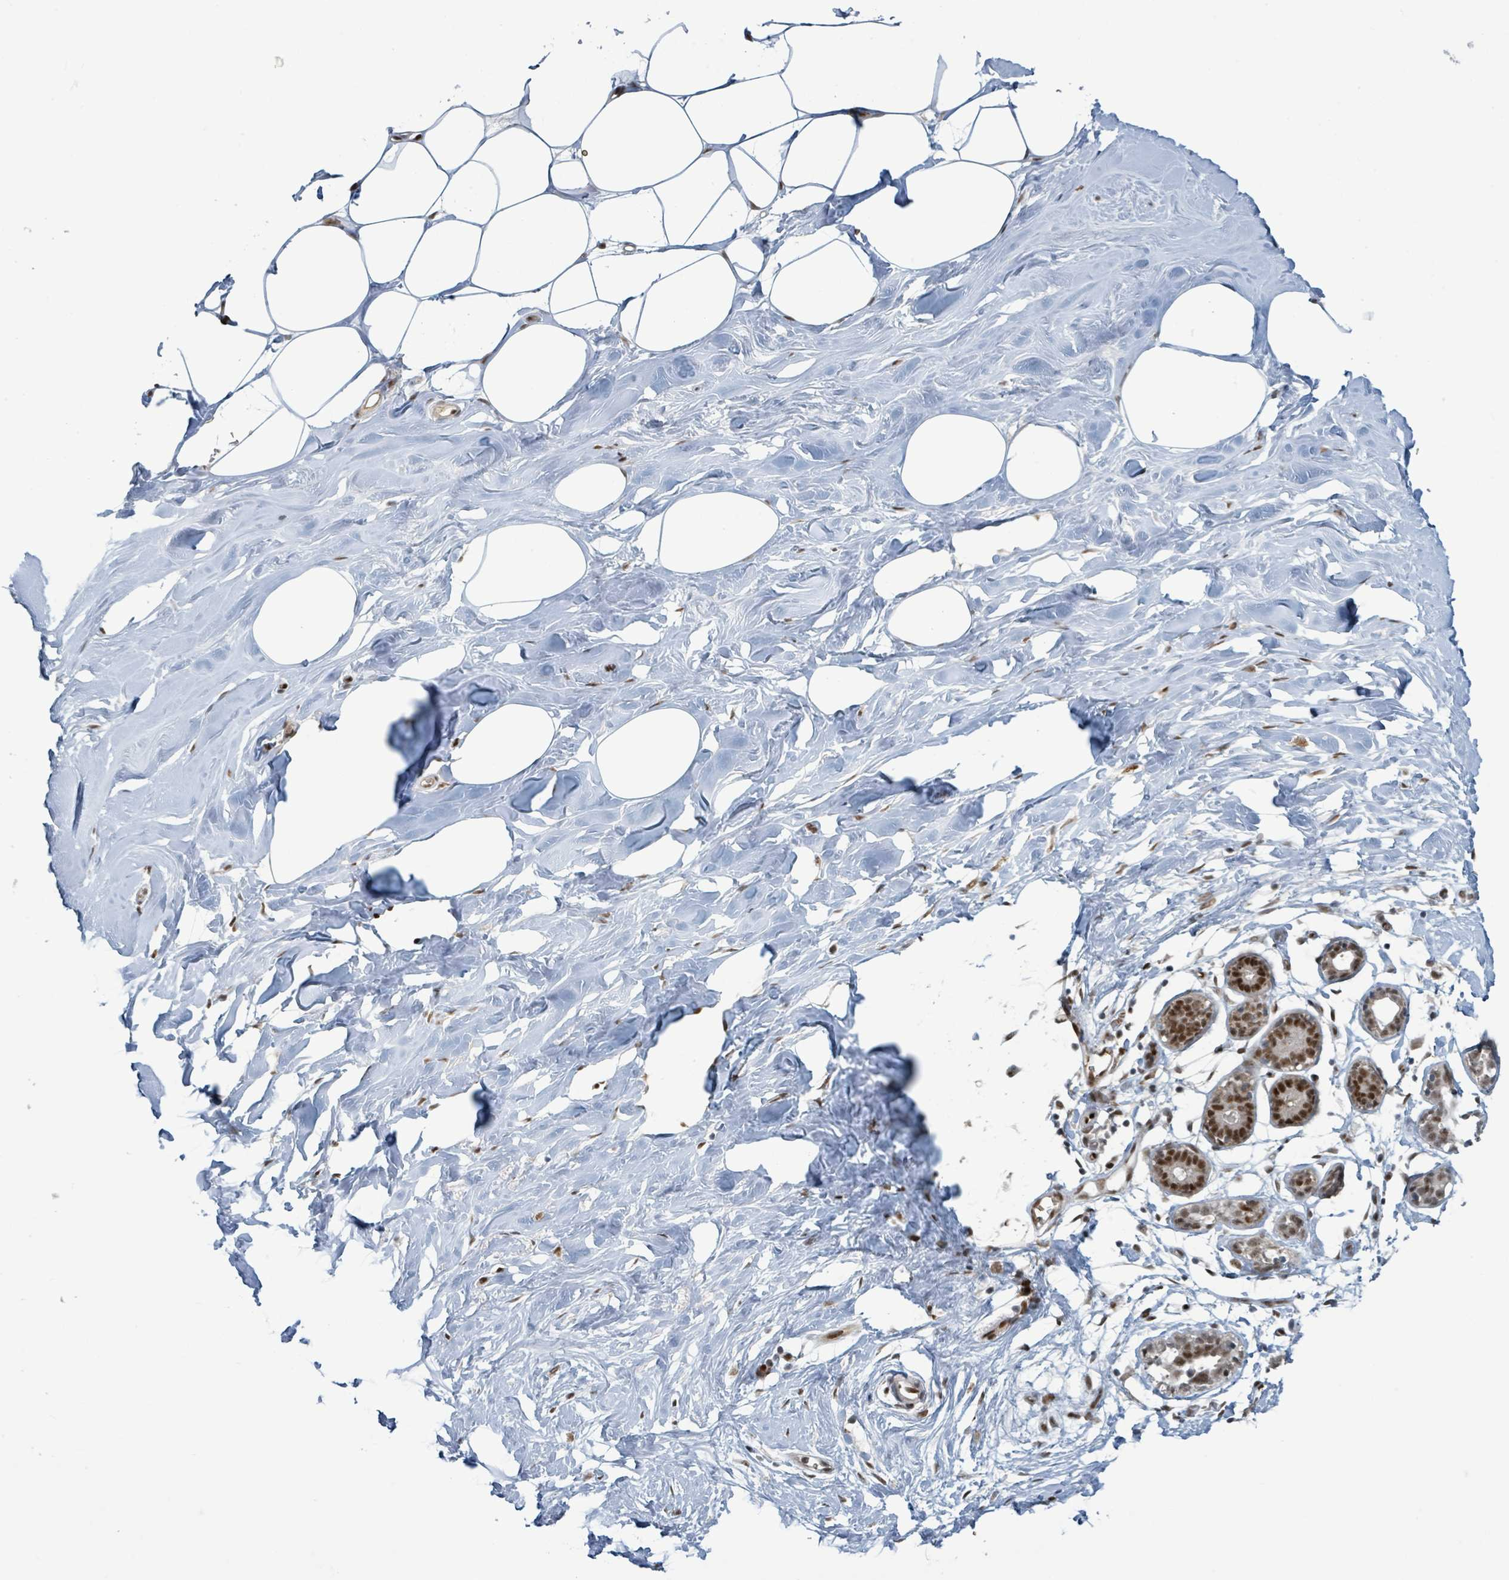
{"staining": {"intensity": "negative", "quantity": "none", "location": "none"}, "tissue": "breast", "cell_type": "Adipocytes", "image_type": "normal", "snomed": [{"axis": "morphology", "description": "Normal tissue, NOS"}, {"axis": "topography", "description": "Breast"}], "caption": "There is no significant expression in adipocytes of breast.", "gene": "KLF3", "patient": {"sex": "female", "age": 27}}